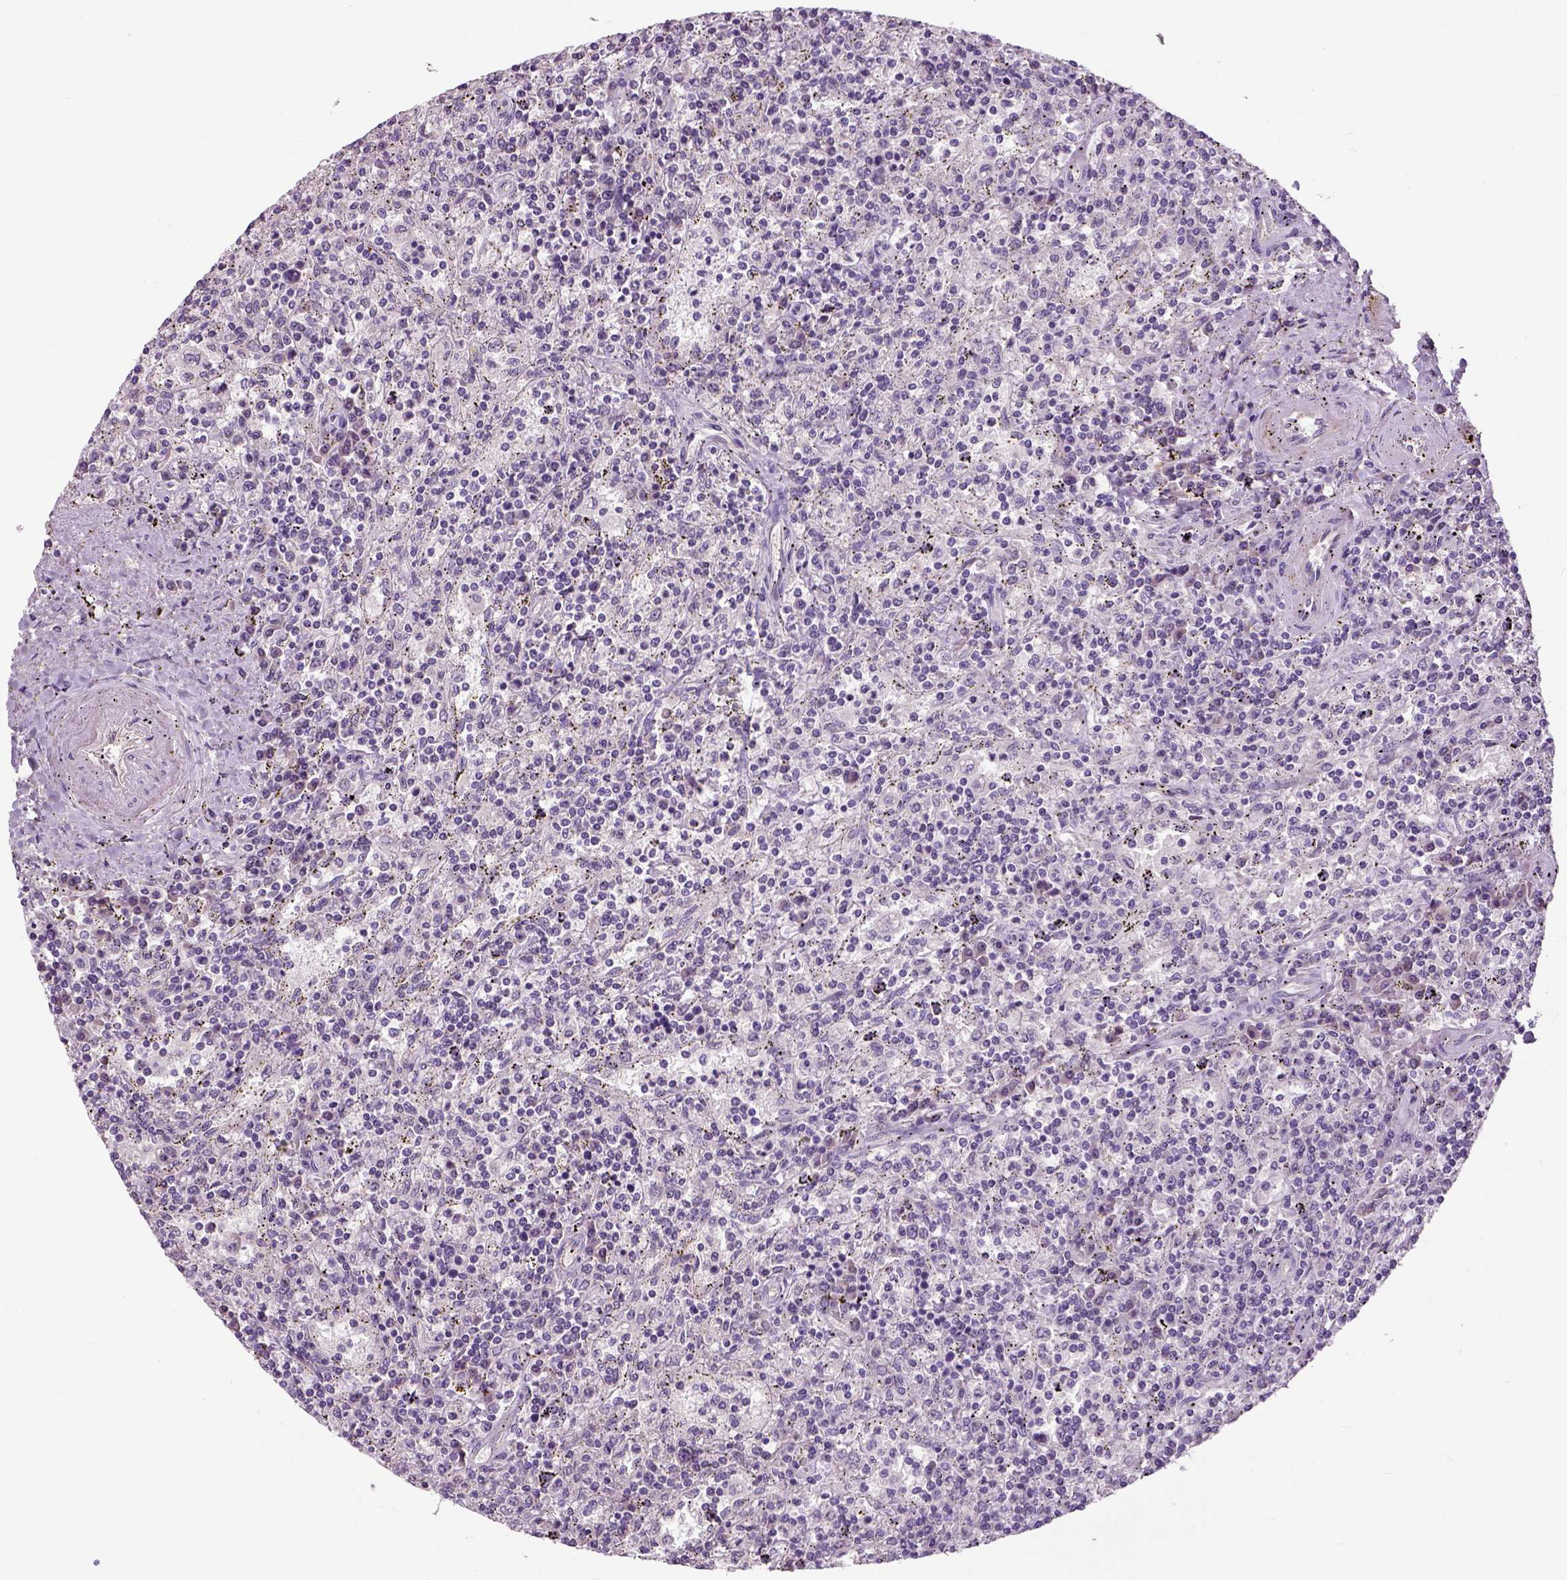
{"staining": {"intensity": "negative", "quantity": "none", "location": "none"}, "tissue": "lymphoma", "cell_type": "Tumor cells", "image_type": "cancer", "snomed": [{"axis": "morphology", "description": "Malignant lymphoma, non-Hodgkin's type, Low grade"}, {"axis": "topography", "description": "Spleen"}], "caption": "DAB (3,3'-diaminobenzidine) immunohistochemical staining of human low-grade malignant lymphoma, non-Hodgkin's type demonstrates no significant positivity in tumor cells. (Stains: DAB (3,3'-diaminobenzidine) IHC with hematoxylin counter stain, Microscopy: brightfield microscopy at high magnification).", "gene": "NECAB1", "patient": {"sex": "male", "age": 62}}